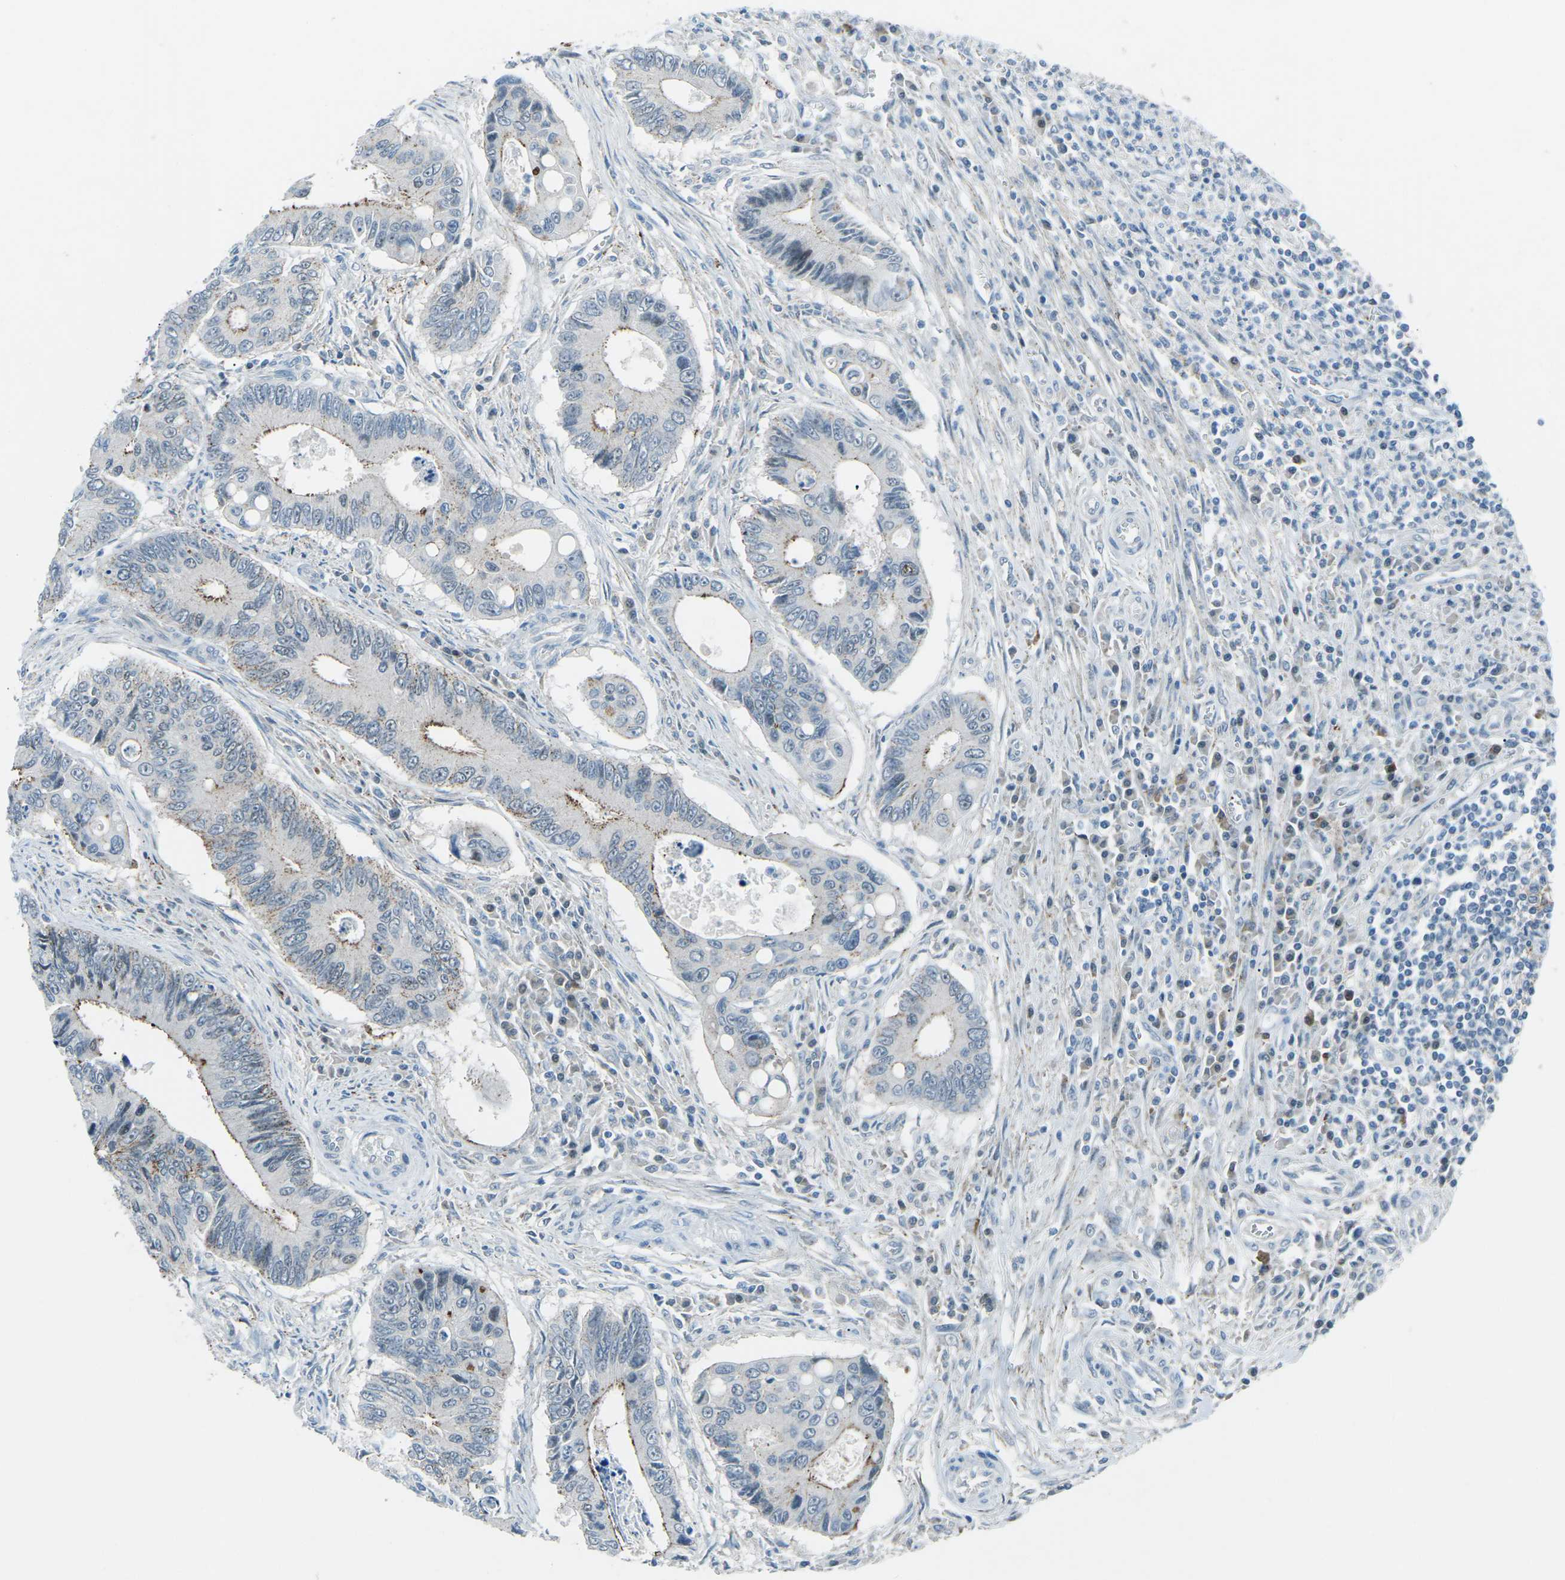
{"staining": {"intensity": "moderate", "quantity": "25%-75%", "location": "cytoplasmic/membranous"}, "tissue": "colorectal cancer", "cell_type": "Tumor cells", "image_type": "cancer", "snomed": [{"axis": "morphology", "description": "Inflammation, NOS"}, {"axis": "morphology", "description": "Adenocarcinoma, NOS"}, {"axis": "topography", "description": "Colon"}], "caption": "Adenocarcinoma (colorectal) stained with DAB (3,3'-diaminobenzidine) IHC reveals medium levels of moderate cytoplasmic/membranous staining in about 25%-75% of tumor cells.", "gene": "PRKCA", "patient": {"sex": "male", "age": 72}}